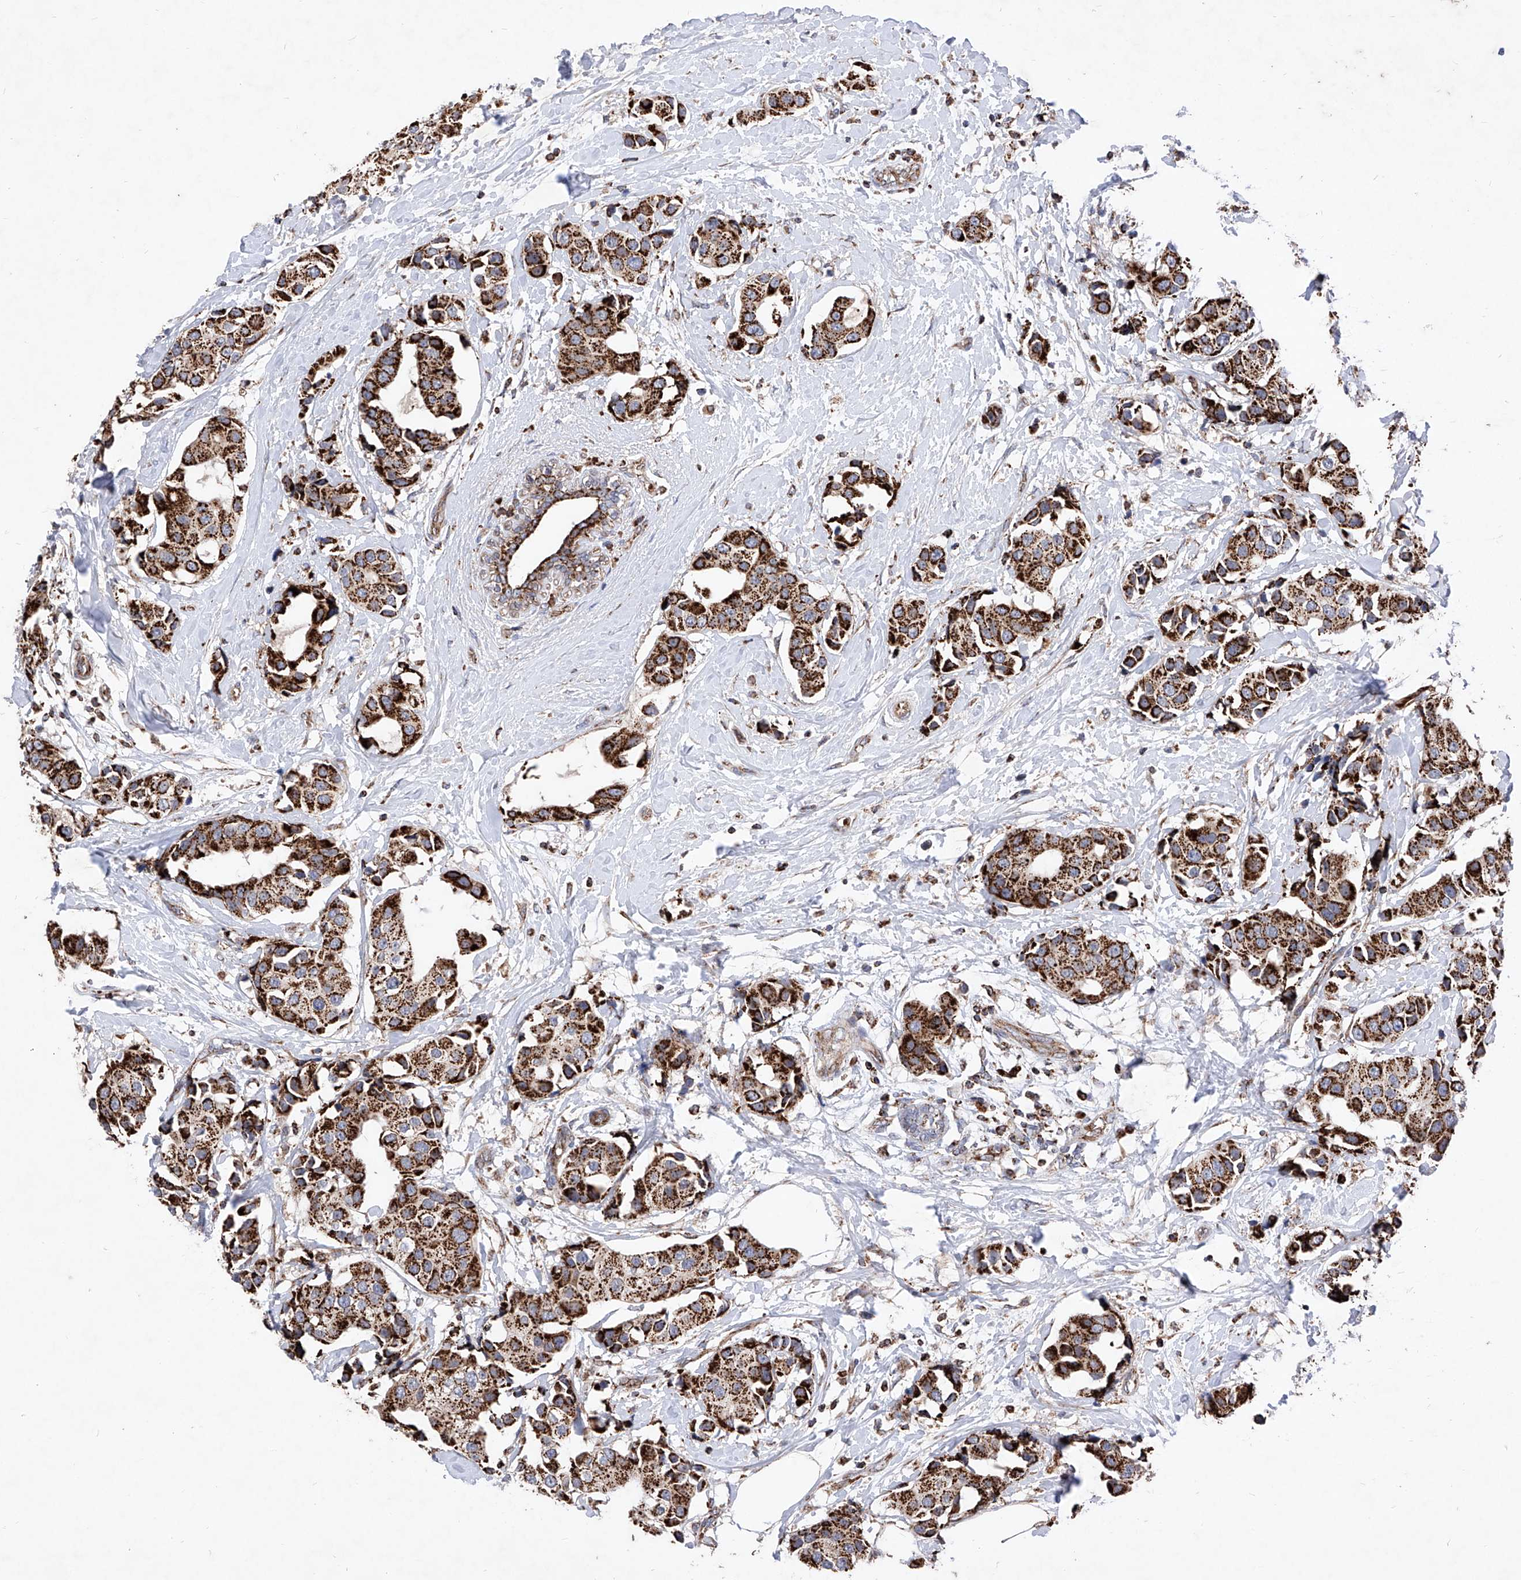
{"staining": {"intensity": "strong", "quantity": ">75%", "location": "cytoplasmic/membranous"}, "tissue": "breast cancer", "cell_type": "Tumor cells", "image_type": "cancer", "snomed": [{"axis": "morphology", "description": "Normal tissue, NOS"}, {"axis": "morphology", "description": "Duct carcinoma"}, {"axis": "topography", "description": "Breast"}], "caption": "This image demonstrates breast invasive ductal carcinoma stained with immunohistochemistry to label a protein in brown. The cytoplasmic/membranous of tumor cells show strong positivity for the protein. Nuclei are counter-stained blue.", "gene": "SEMA6A", "patient": {"sex": "female", "age": 39}}